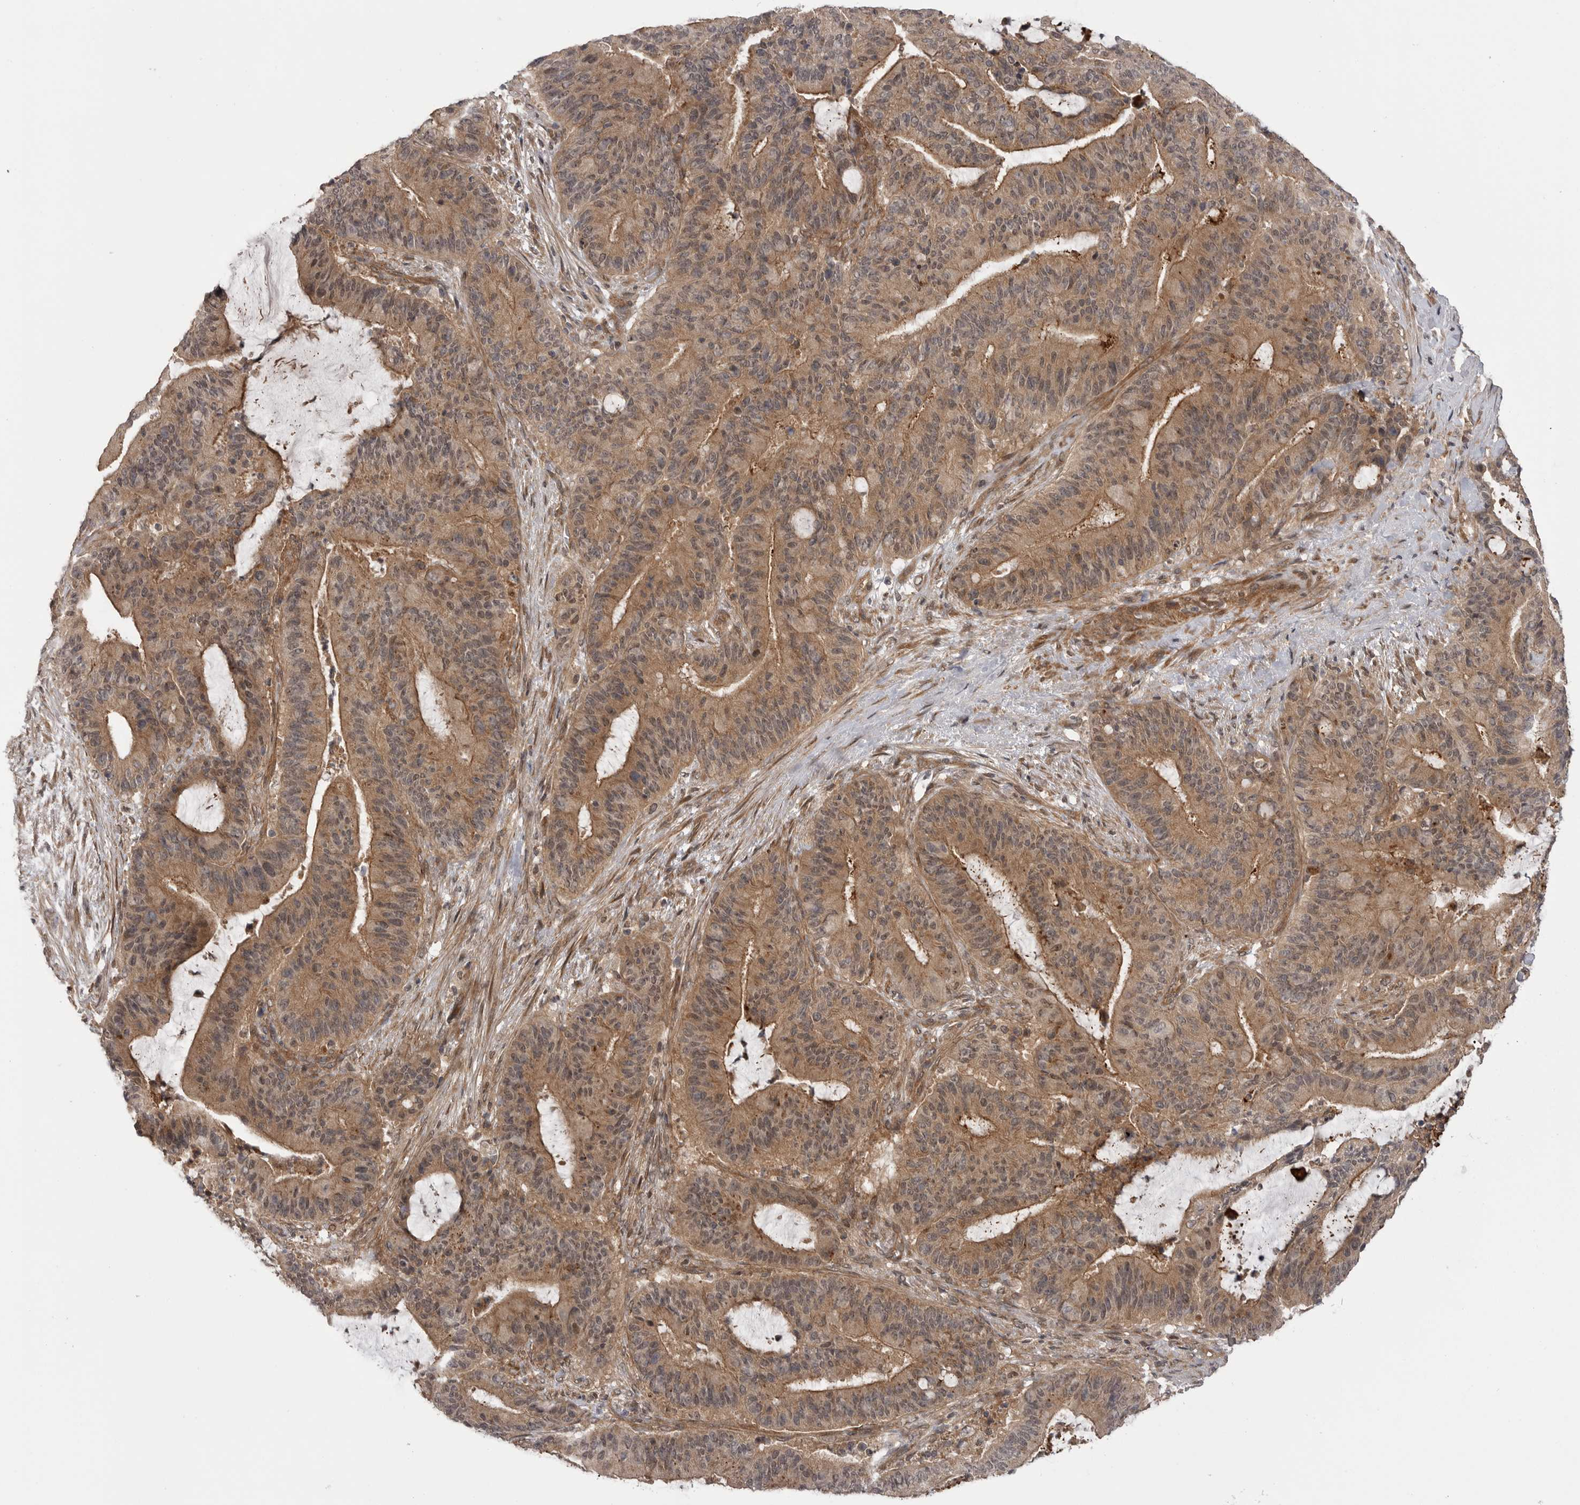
{"staining": {"intensity": "moderate", "quantity": ">75%", "location": "cytoplasmic/membranous,nuclear"}, "tissue": "liver cancer", "cell_type": "Tumor cells", "image_type": "cancer", "snomed": [{"axis": "morphology", "description": "Normal tissue, NOS"}, {"axis": "morphology", "description": "Cholangiocarcinoma"}, {"axis": "topography", "description": "Liver"}, {"axis": "topography", "description": "Peripheral nerve tissue"}], "caption": "This histopathology image shows IHC staining of human liver cancer (cholangiocarcinoma), with medium moderate cytoplasmic/membranous and nuclear staining in about >75% of tumor cells.", "gene": "PDCL", "patient": {"sex": "female", "age": 73}}